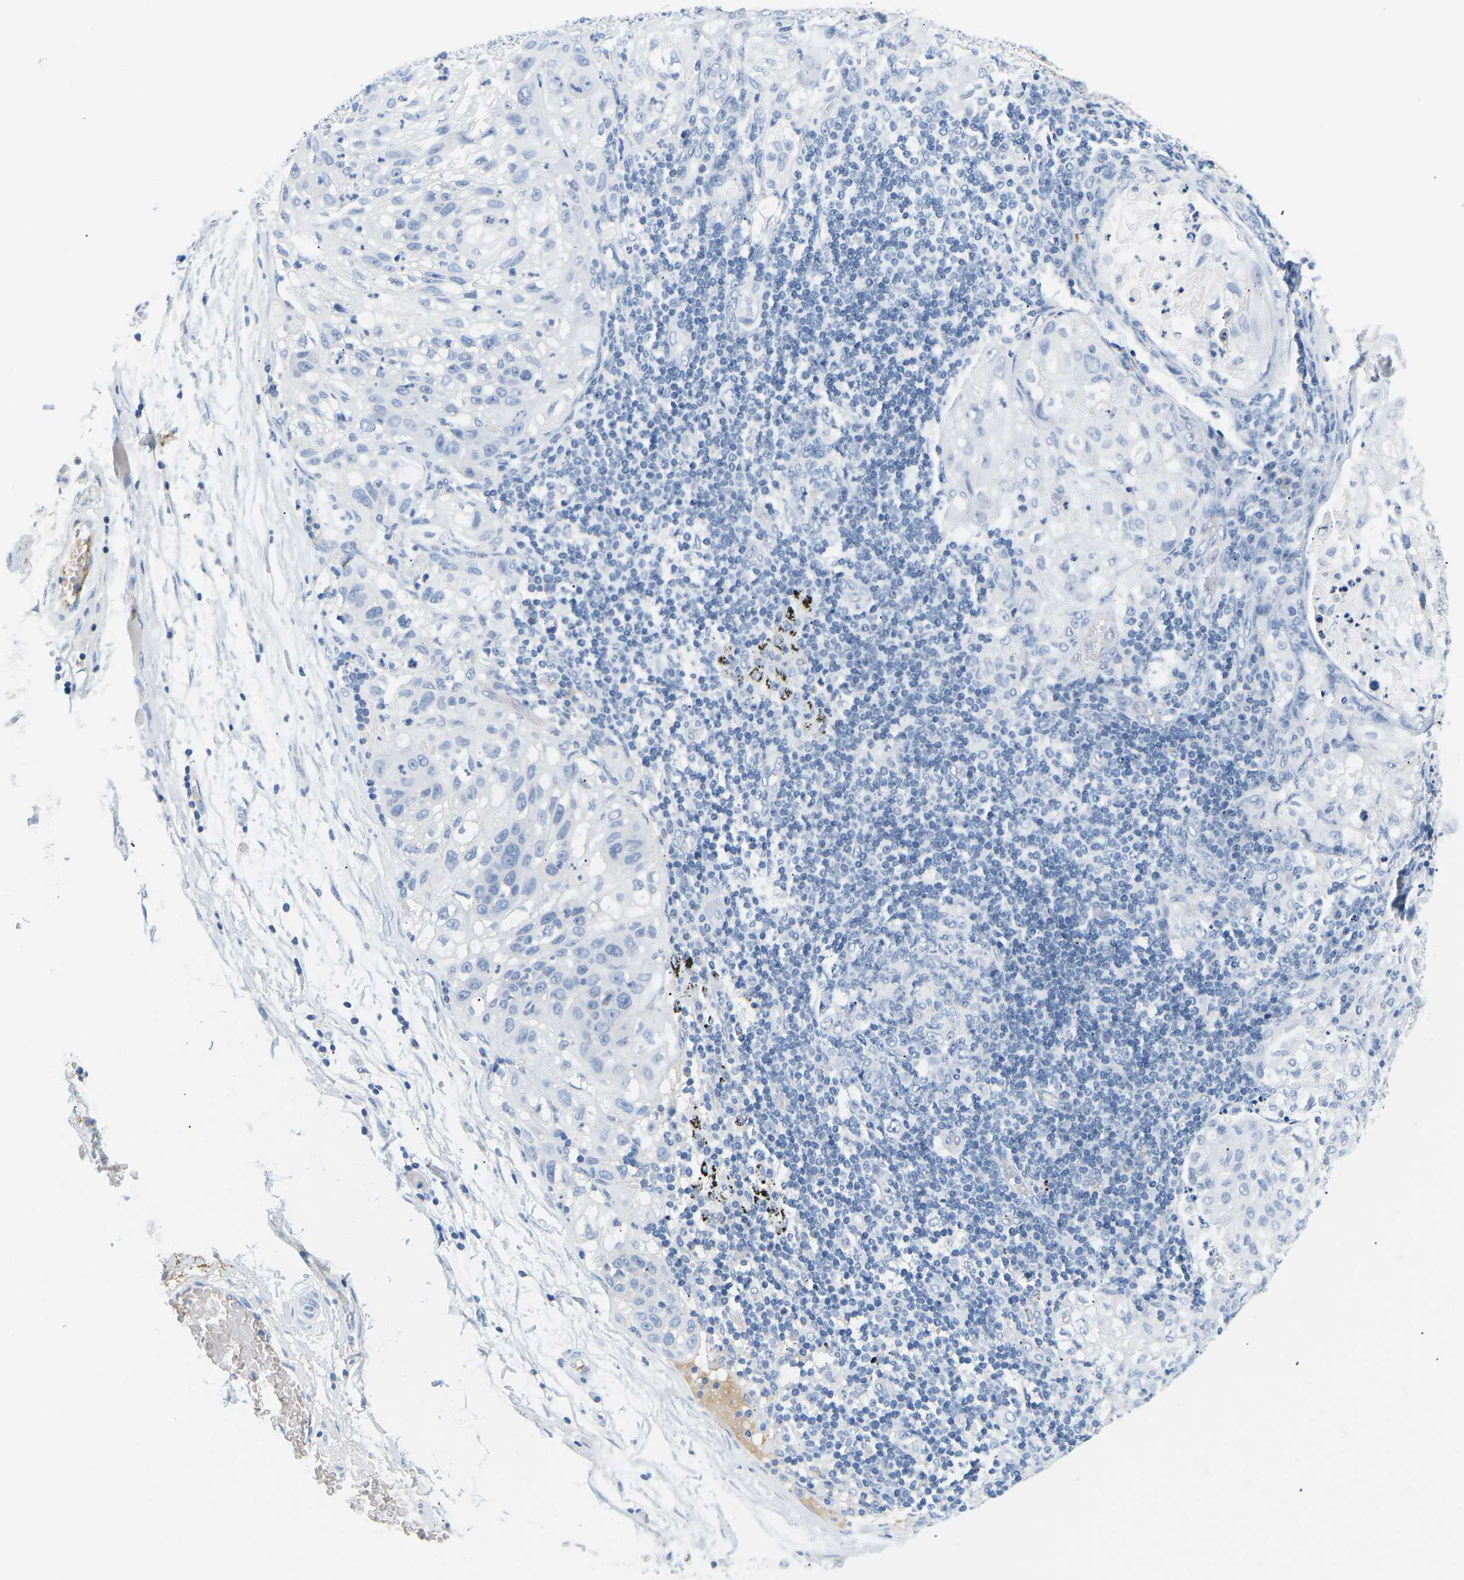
{"staining": {"intensity": "negative", "quantity": "none", "location": "none"}, "tissue": "lung cancer", "cell_type": "Tumor cells", "image_type": "cancer", "snomed": [{"axis": "morphology", "description": "Inflammation, NOS"}, {"axis": "morphology", "description": "Squamous cell carcinoma, NOS"}, {"axis": "topography", "description": "Lymph node"}, {"axis": "topography", "description": "Soft tissue"}, {"axis": "topography", "description": "Lung"}], "caption": "Human lung cancer stained for a protein using IHC reveals no staining in tumor cells.", "gene": "APOB", "patient": {"sex": "male", "age": 66}}